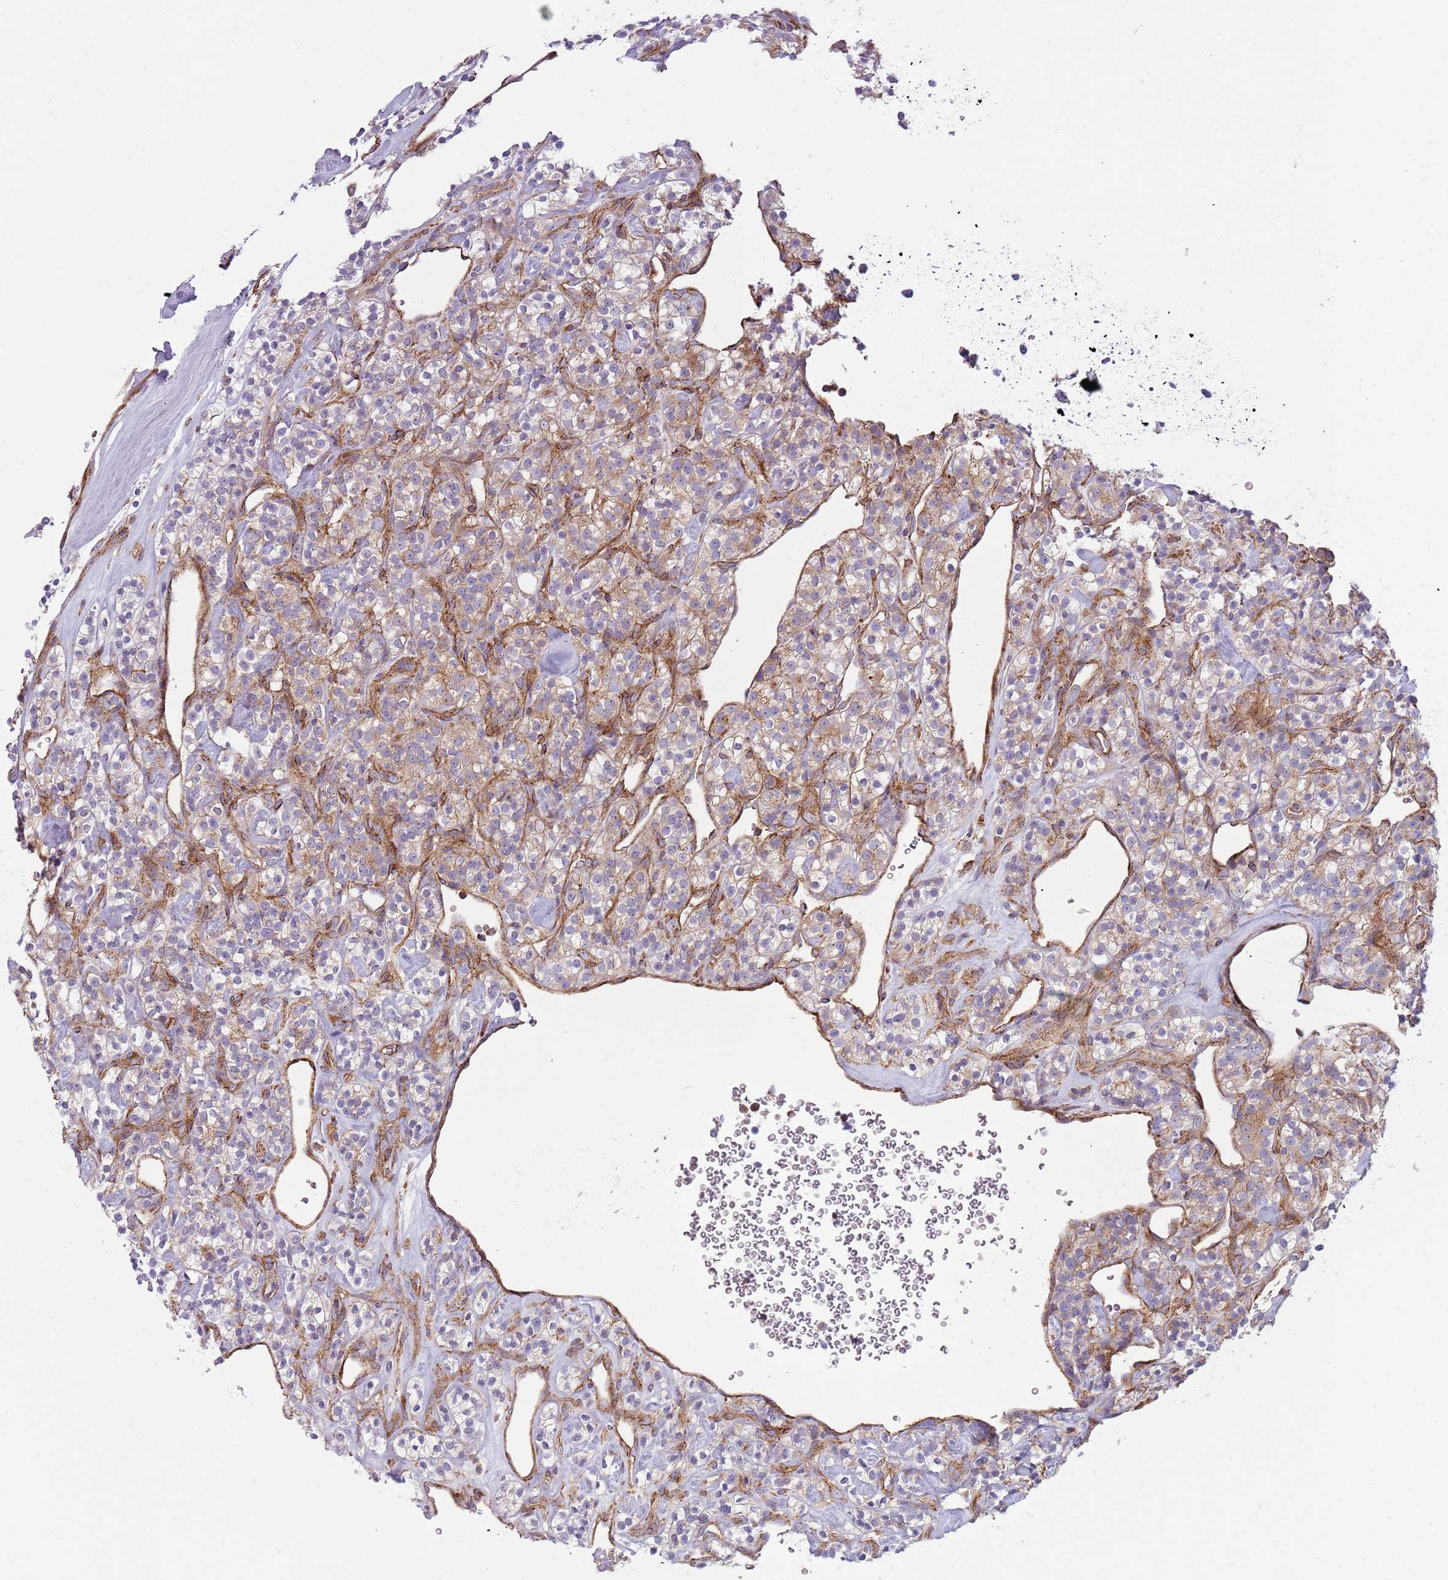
{"staining": {"intensity": "weak", "quantity": "25%-75%", "location": "cytoplasmic/membranous"}, "tissue": "renal cancer", "cell_type": "Tumor cells", "image_type": "cancer", "snomed": [{"axis": "morphology", "description": "Adenocarcinoma, NOS"}, {"axis": "topography", "description": "Kidney"}], "caption": "A high-resolution micrograph shows IHC staining of renal cancer (adenocarcinoma), which displays weak cytoplasmic/membranous expression in about 25%-75% of tumor cells.", "gene": "SNX1", "patient": {"sex": "male", "age": 77}}